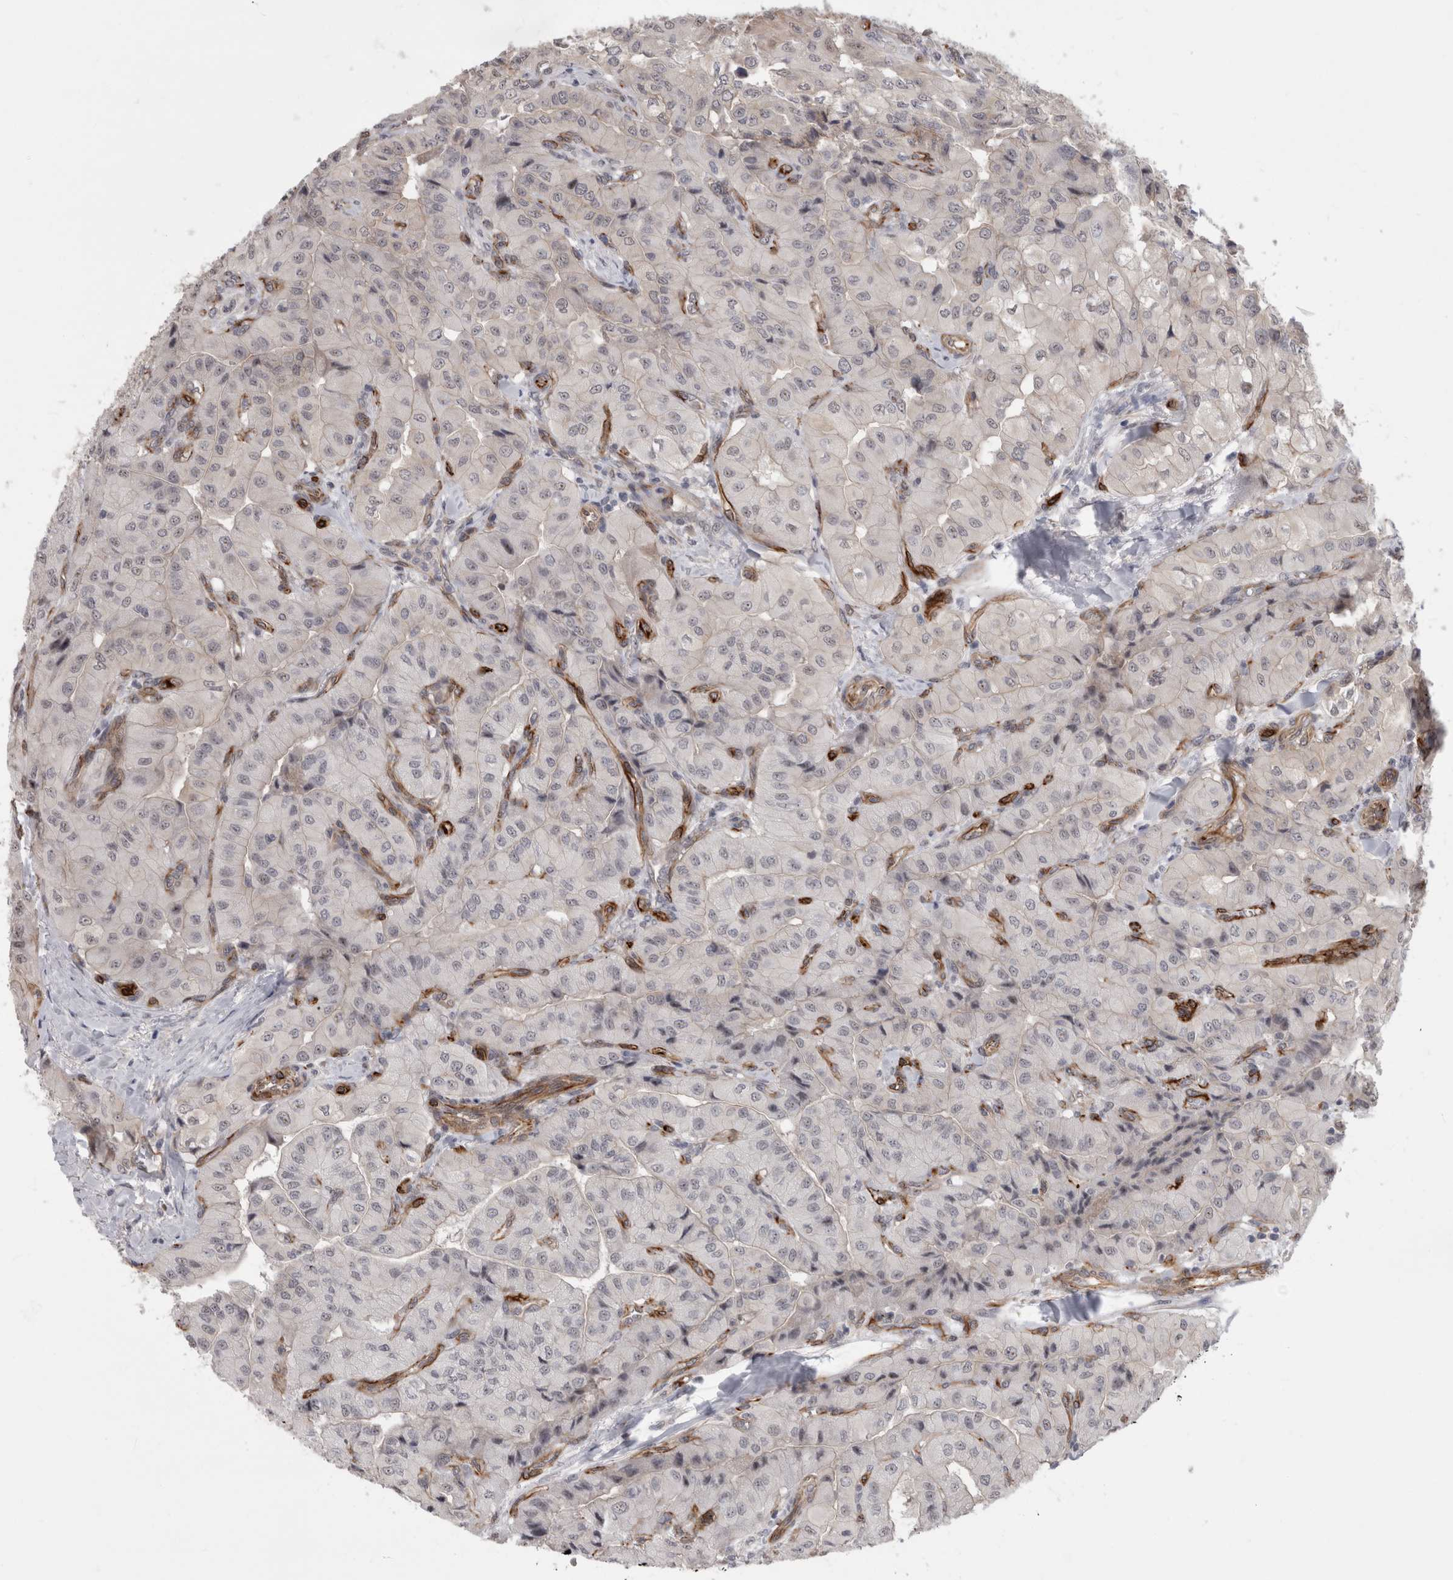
{"staining": {"intensity": "negative", "quantity": "none", "location": "none"}, "tissue": "thyroid cancer", "cell_type": "Tumor cells", "image_type": "cancer", "snomed": [{"axis": "morphology", "description": "Papillary adenocarcinoma, NOS"}, {"axis": "topography", "description": "Thyroid gland"}], "caption": "Protein analysis of thyroid papillary adenocarcinoma reveals no significant expression in tumor cells.", "gene": "FAM83H", "patient": {"sex": "female", "age": 59}}